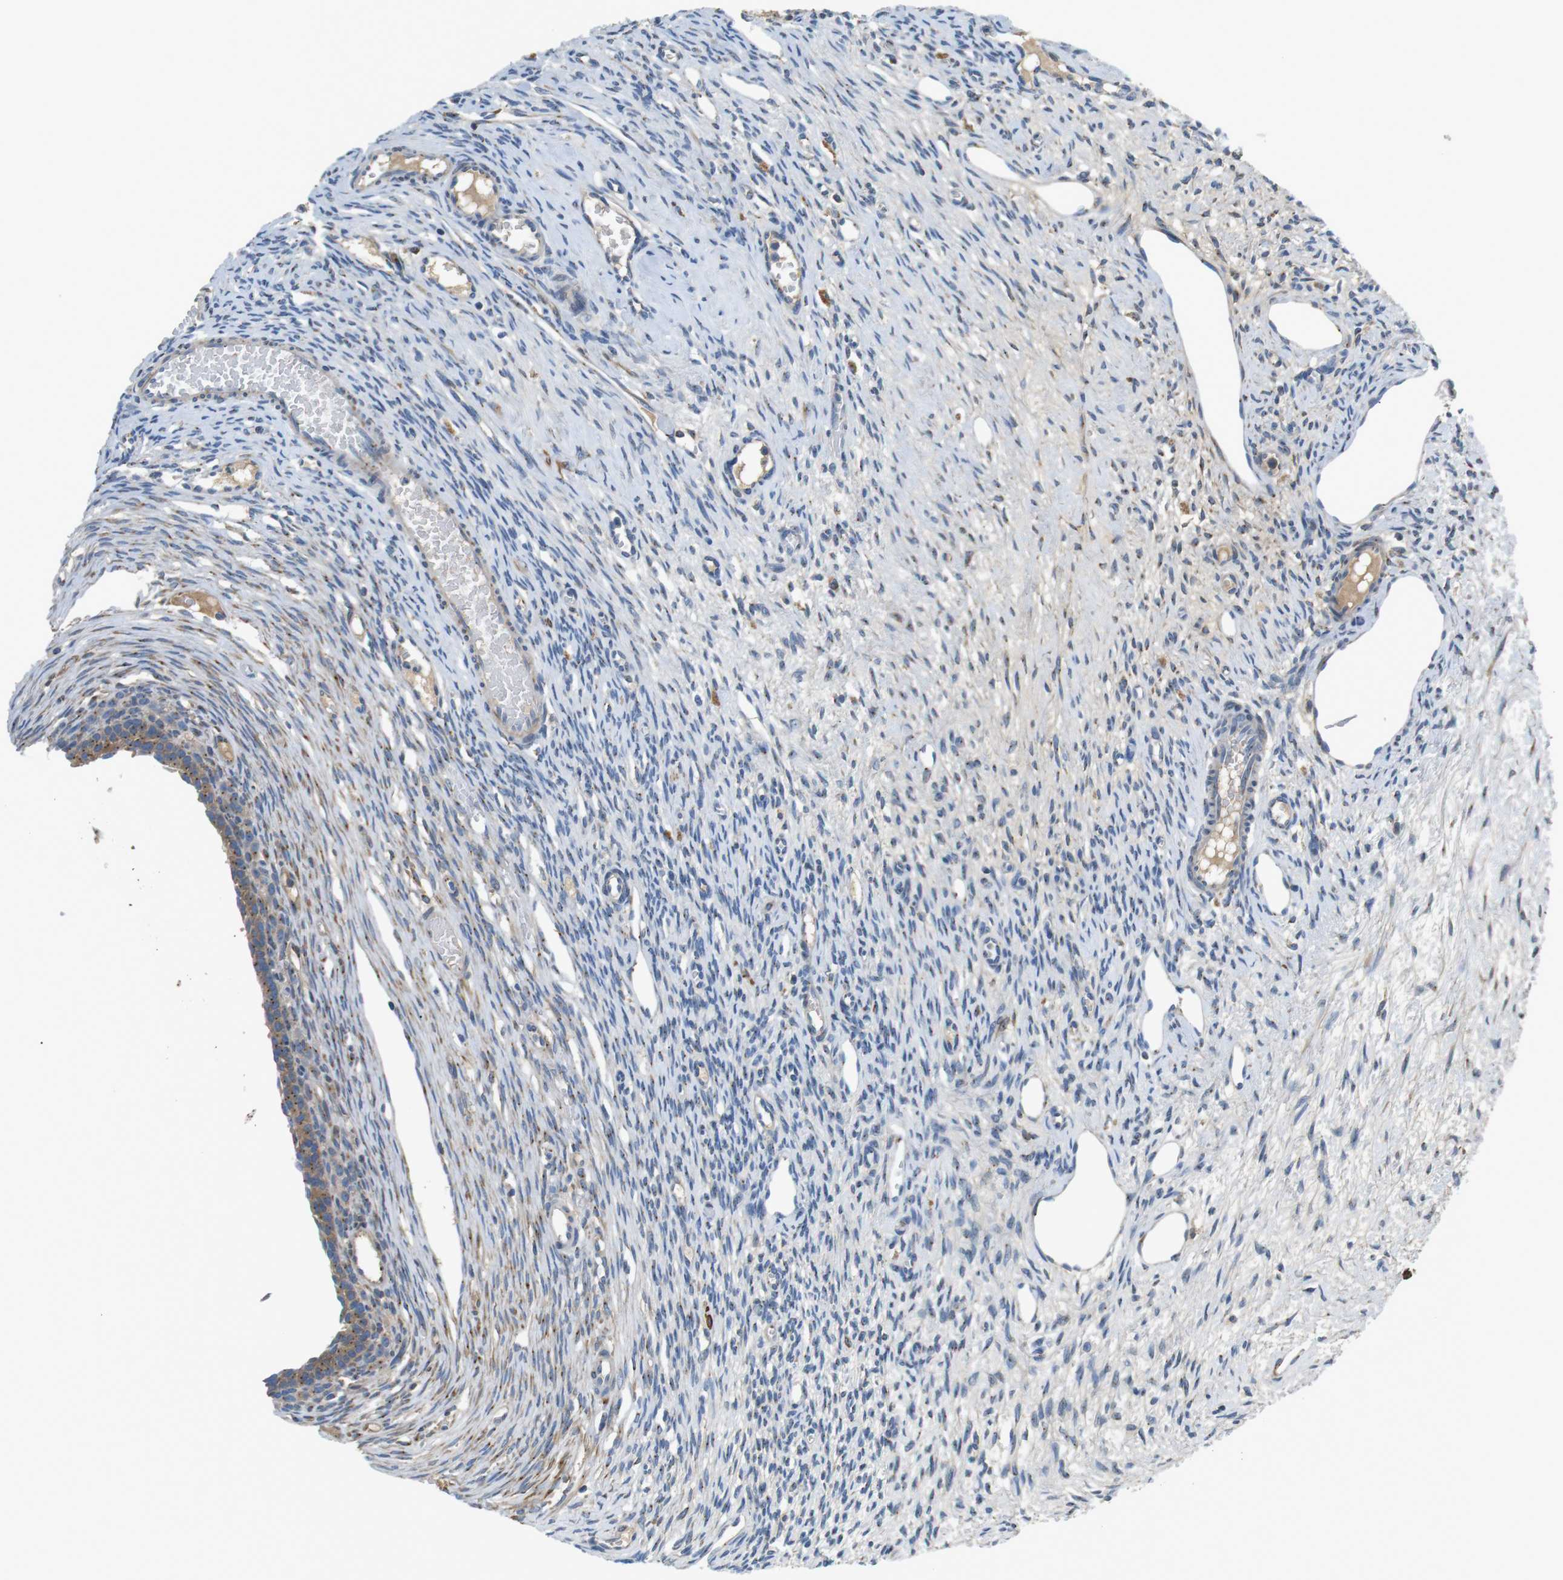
{"staining": {"intensity": "weak", "quantity": "25%-75%", "location": "cytoplasmic/membranous"}, "tissue": "ovary", "cell_type": "Ovarian stroma cells", "image_type": "normal", "snomed": [{"axis": "morphology", "description": "Normal tissue, NOS"}, {"axis": "topography", "description": "Ovary"}], "caption": "This image shows unremarkable ovary stained with IHC to label a protein in brown. The cytoplasmic/membranous of ovarian stroma cells show weak positivity for the protein. Nuclei are counter-stained blue.", "gene": "UNC5CL", "patient": {"sex": "female", "age": 33}}